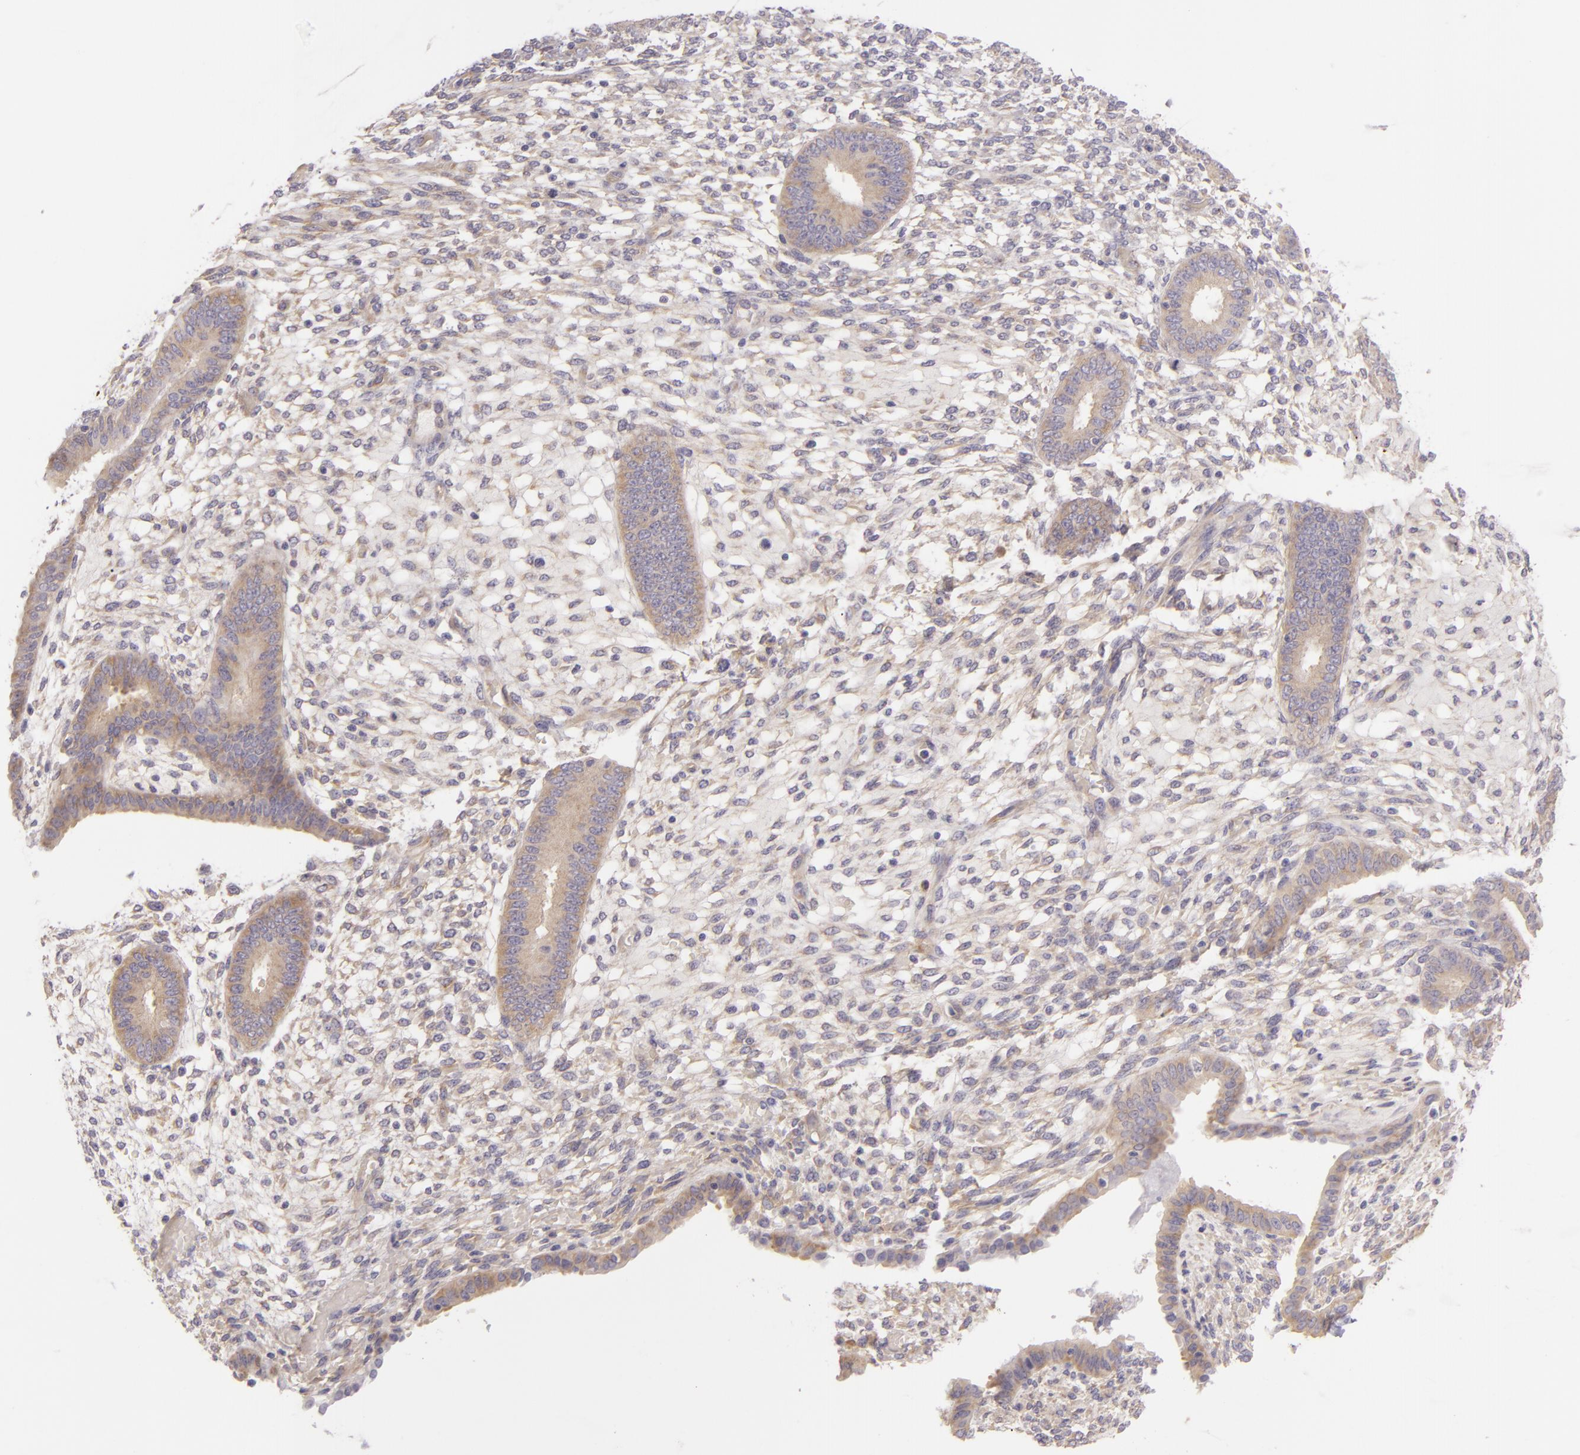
{"staining": {"intensity": "negative", "quantity": "none", "location": "none"}, "tissue": "endometrium", "cell_type": "Cells in endometrial stroma", "image_type": "normal", "snomed": [{"axis": "morphology", "description": "Normal tissue, NOS"}, {"axis": "topography", "description": "Endometrium"}], "caption": "Human endometrium stained for a protein using IHC exhibits no expression in cells in endometrial stroma.", "gene": "ZC3H7B", "patient": {"sex": "female", "age": 42}}